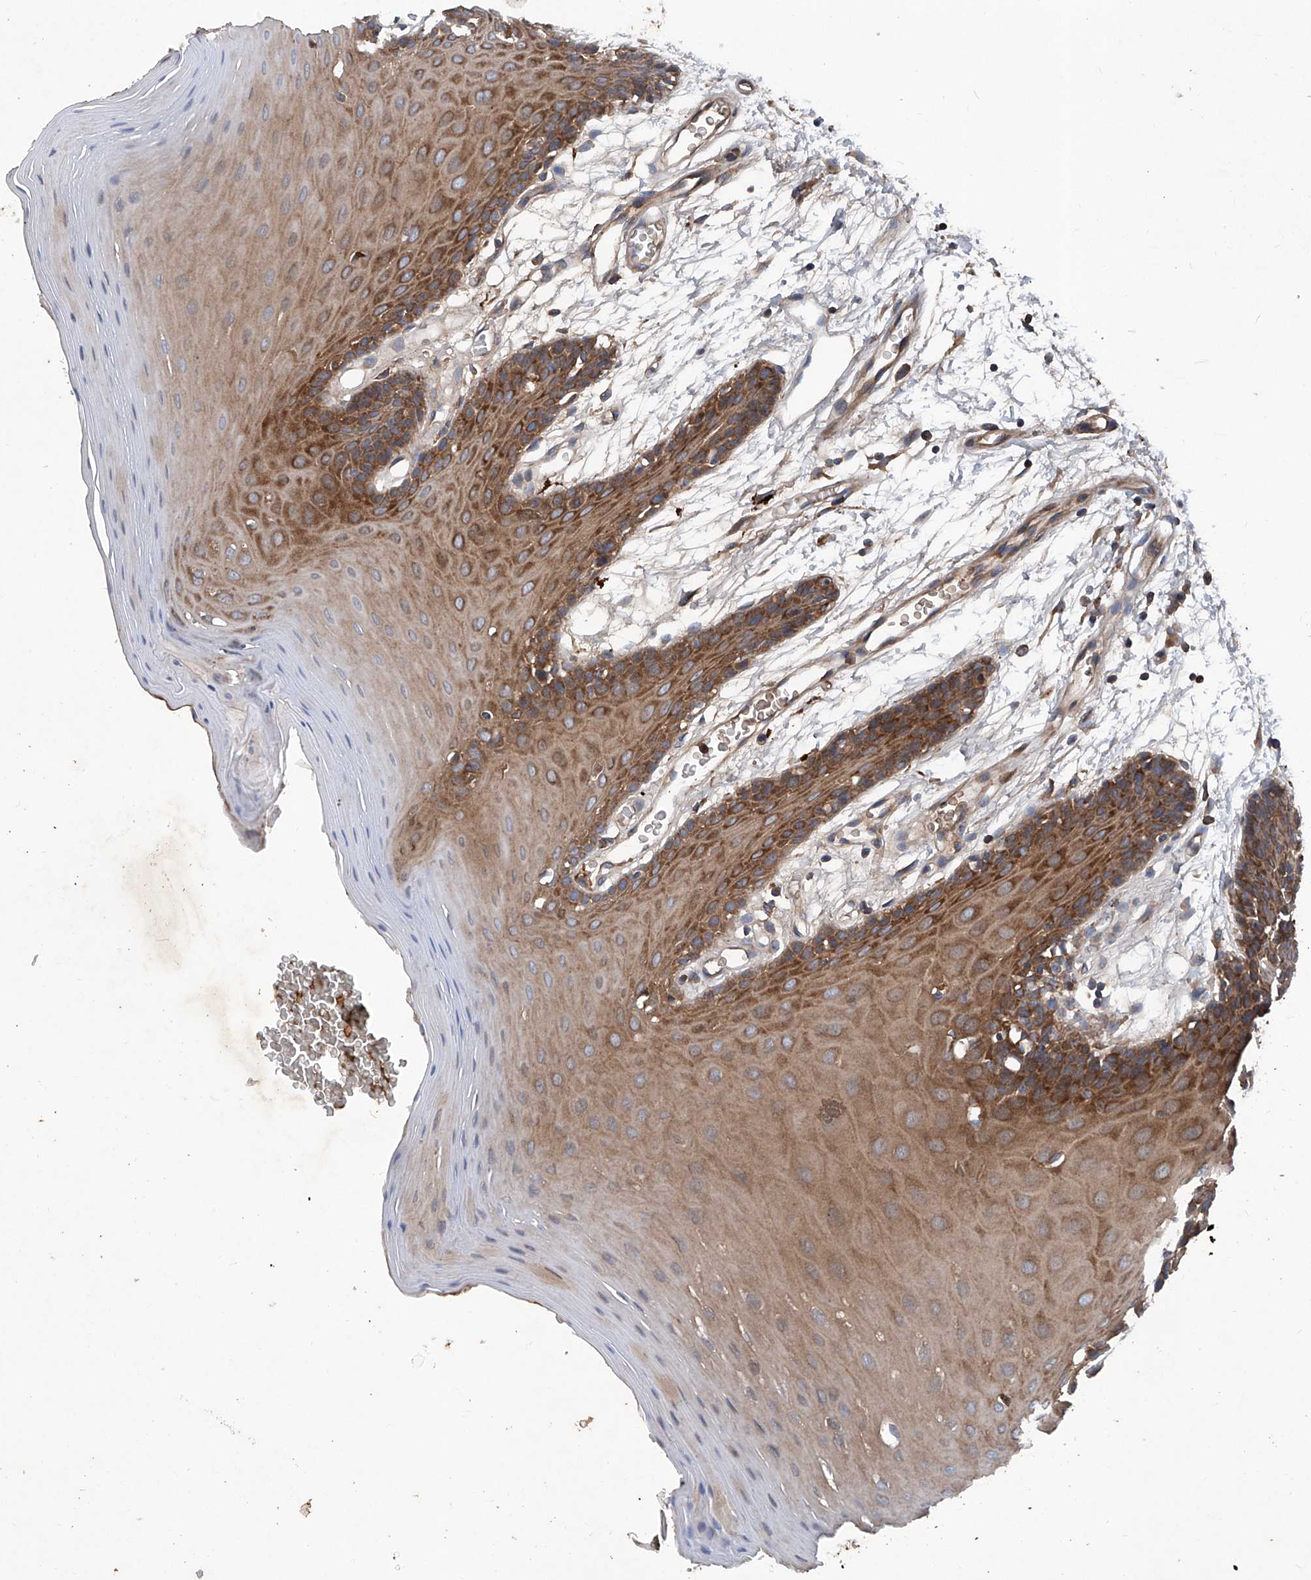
{"staining": {"intensity": "moderate", "quantity": ">75%", "location": "cytoplasmic/membranous"}, "tissue": "oral mucosa", "cell_type": "Squamous epithelial cells", "image_type": "normal", "snomed": [{"axis": "morphology", "description": "Normal tissue, NOS"}, {"axis": "morphology", "description": "Squamous cell carcinoma, NOS"}, {"axis": "topography", "description": "Skeletal muscle"}, {"axis": "topography", "description": "Oral tissue"}, {"axis": "topography", "description": "Salivary gland"}, {"axis": "topography", "description": "Head-Neck"}], "caption": "Immunohistochemistry staining of unremarkable oral mucosa, which displays medium levels of moderate cytoplasmic/membranous positivity in about >75% of squamous epithelial cells indicating moderate cytoplasmic/membranous protein expression. The staining was performed using DAB (3,3'-diaminobenzidine) (brown) for protein detection and nuclei were counterstained in hematoxylin (blue).", "gene": "ASCC3", "patient": {"sex": "male", "age": 54}}